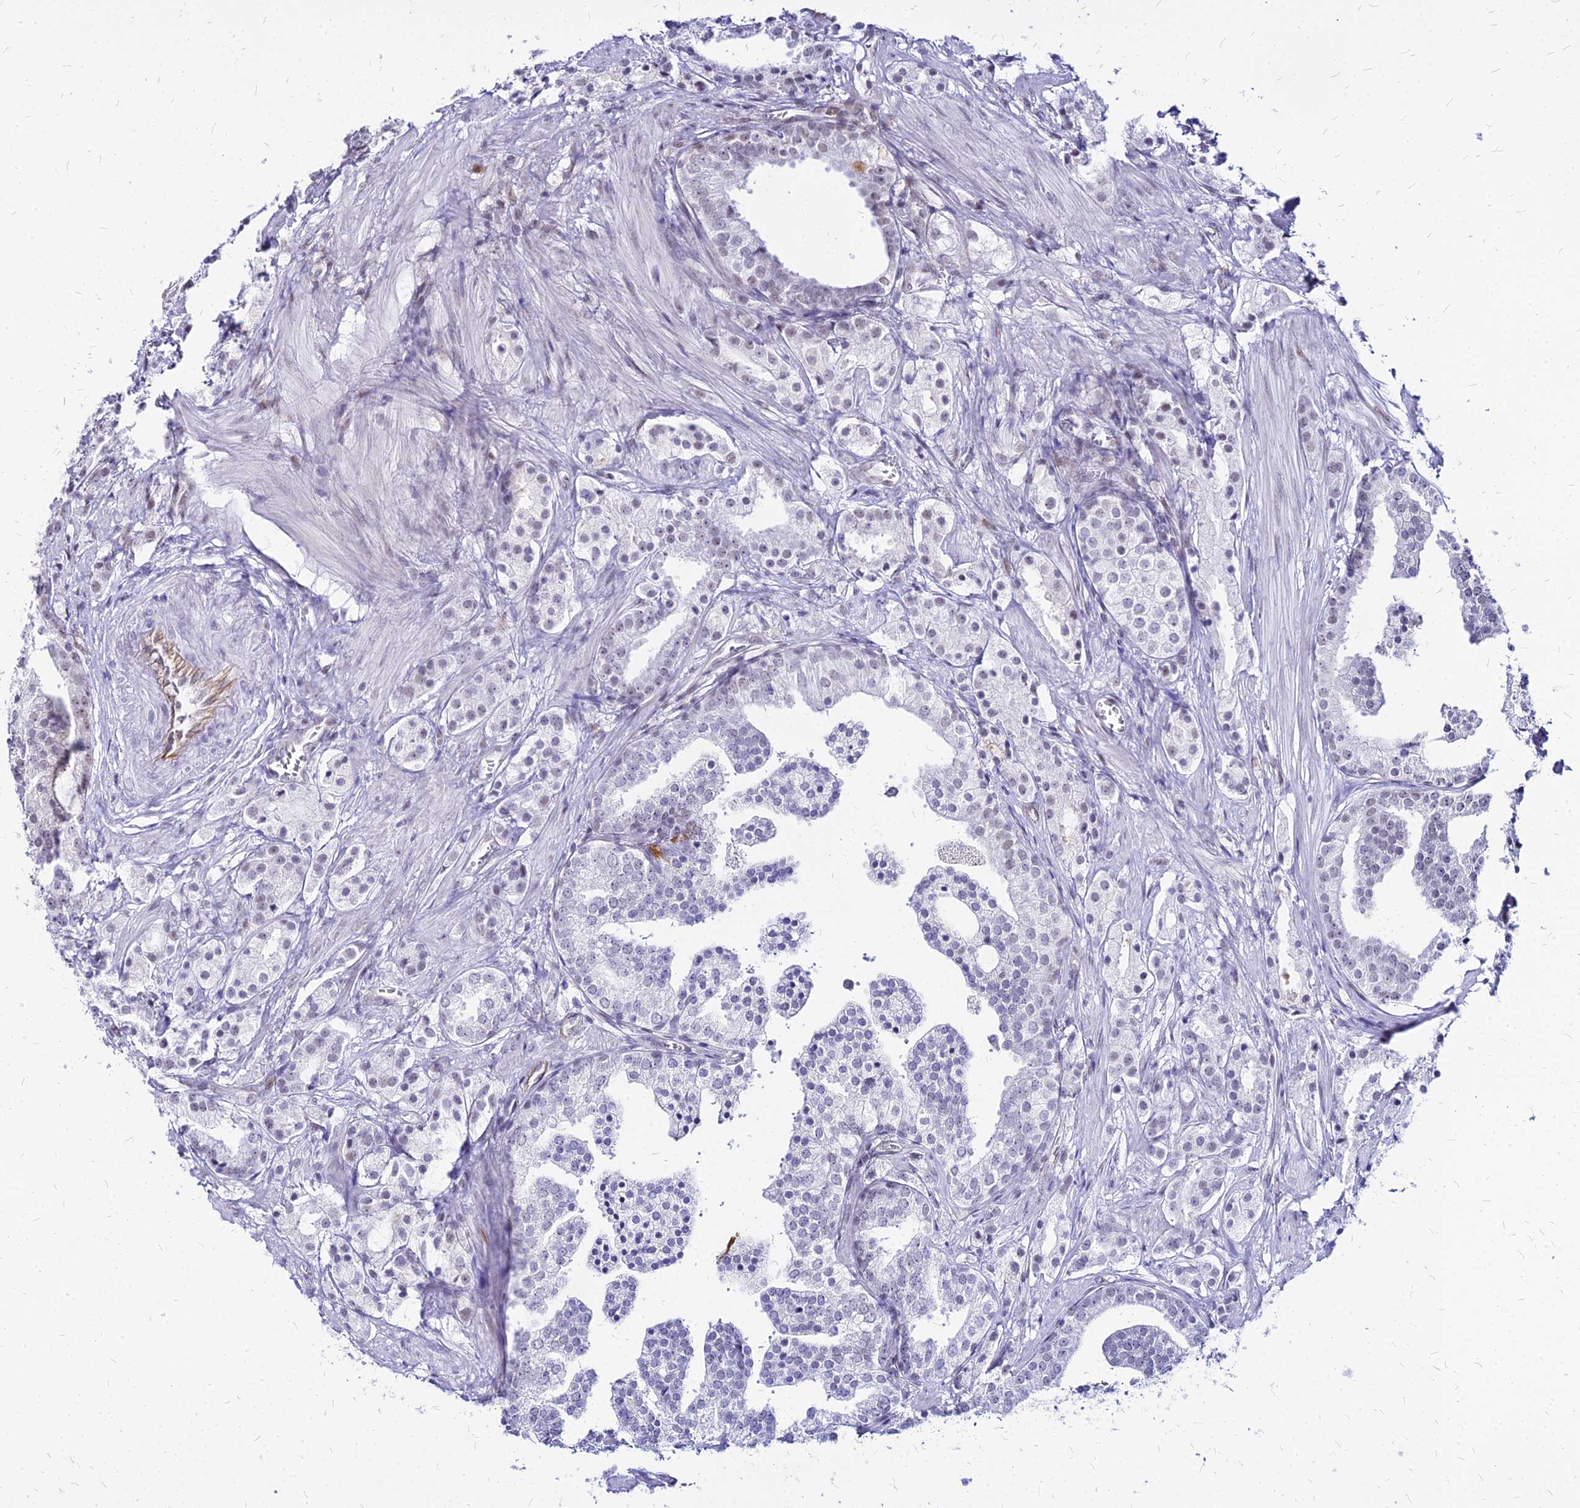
{"staining": {"intensity": "negative", "quantity": "none", "location": "none"}, "tissue": "prostate cancer", "cell_type": "Tumor cells", "image_type": "cancer", "snomed": [{"axis": "morphology", "description": "Adenocarcinoma, High grade"}, {"axis": "topography", "description": "Prostate"}], "caption": "Immunohistochemistry (IHC) of prostate cancer (high-grade adenocarcinoma) reveals no expression in tumor cells.", "gene": "FDX2", "patient": {"sex": "male", "age": 50}}